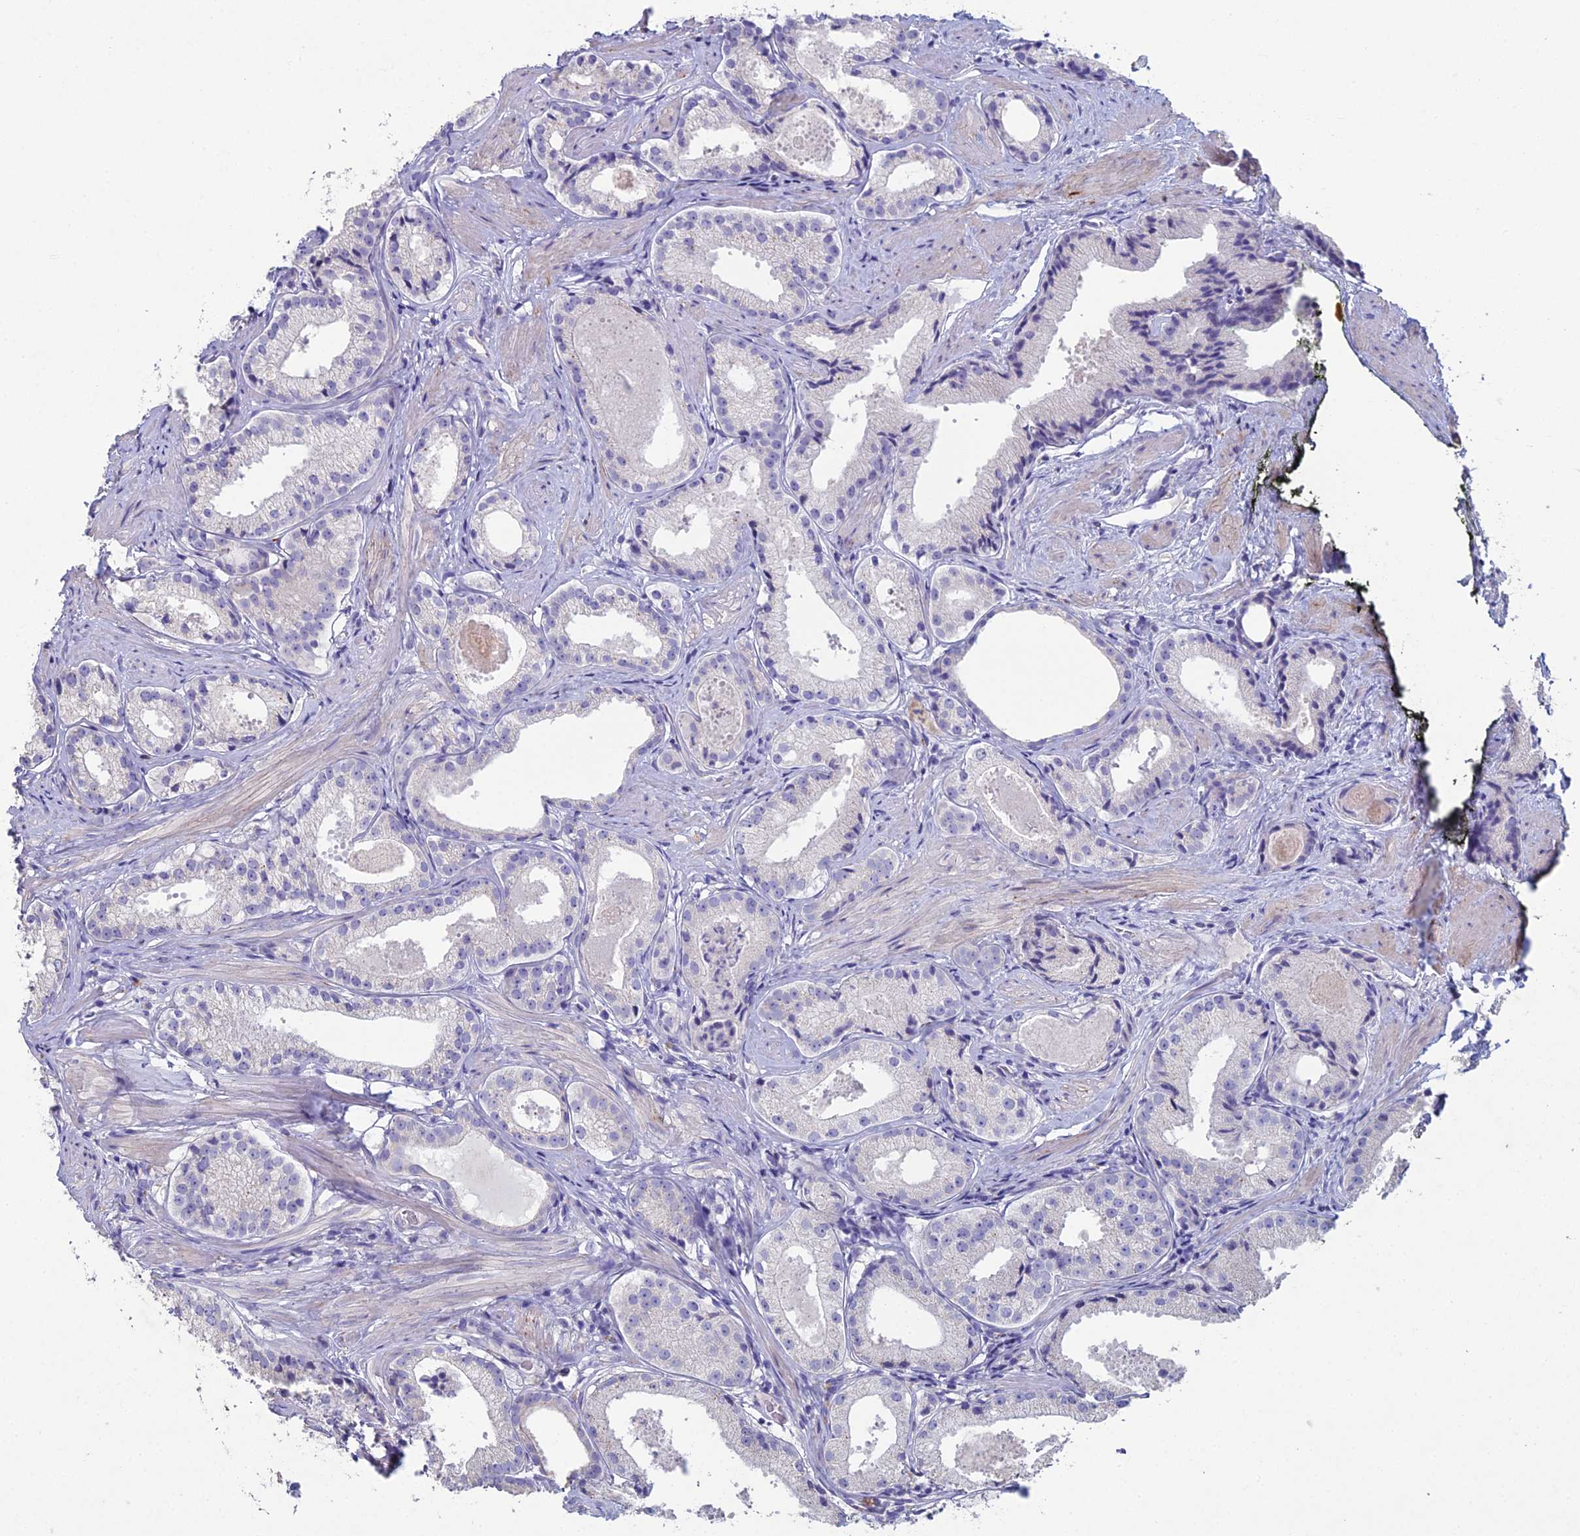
{"staining": {"intensity": "negative", "quantity": "none", "location": "none"}, "tissue": "prostate cancer", "cell_type": "Tumor cells", "image_type": "cancer", "snomed": [{"axis": "morphology", "description": "Adenocarcinoma, Low grade"}, {"axis": "topography", "description": "Prostate"}], "caption": "DAB immunohistochemical staining of prostate cancer (low-grade adenocarcinoma) displays no significant staining in tumor cells.", "gene": "NCAM1", "patient": {"sex": "male", "age": 57}}